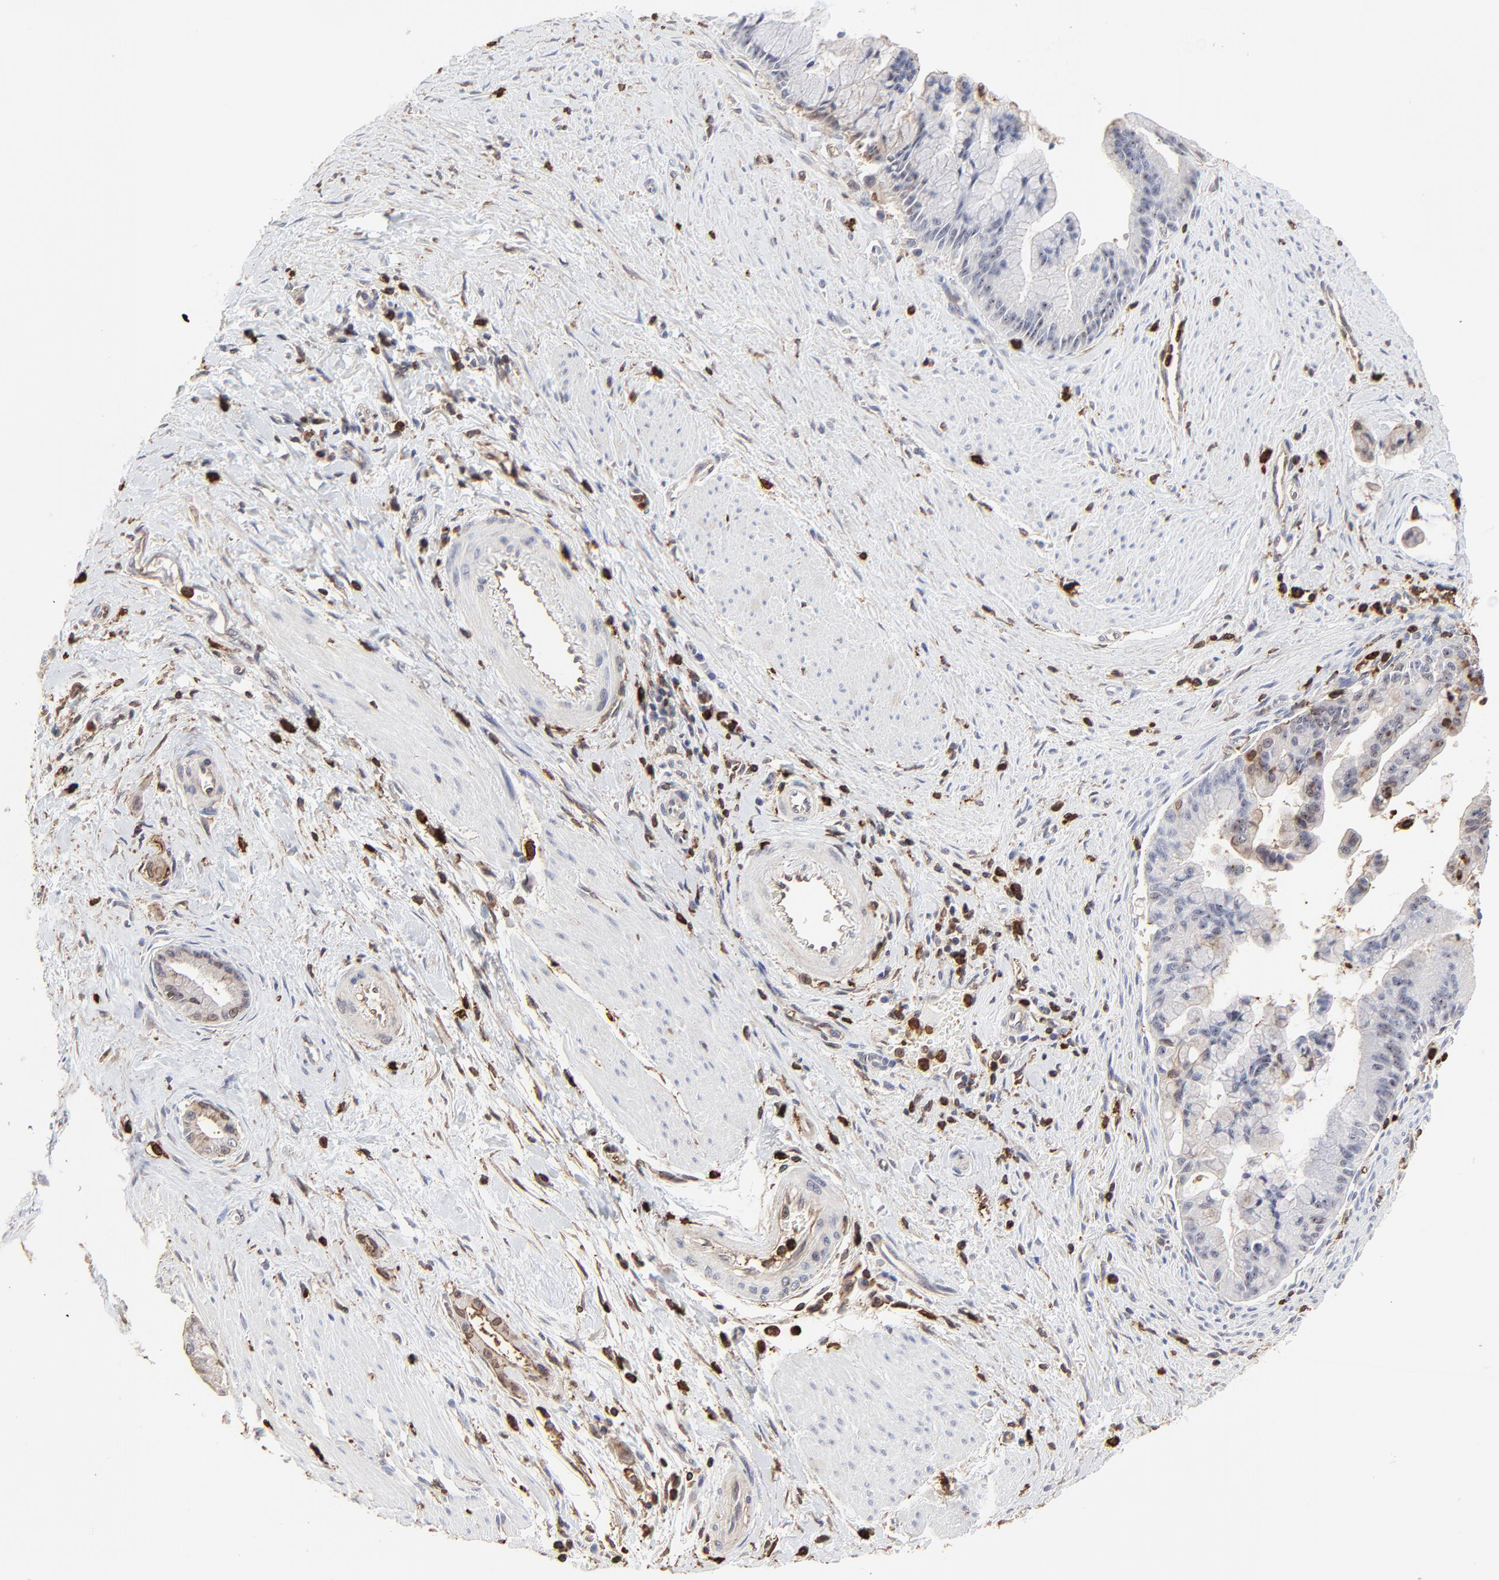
{"staining": {"intensity": "negative", "quantity": "none", "location": "none"}, "tissue": "pancreatic cancer", "cell_type": "Tumor cells", "image_type": "cancer", "snomed": [{"axis": "morphology", "description": "Adenocarcinoma, NOS"}, {"axis": "topography", "description": "Pancreas"}], "caption": "A photomicrograph of pancreatic cancer stained for a protein demonstrates no brown staining in tumor cells.", "gene": "SLC6A14", "patient": {"sex": "male", "age": 59}}